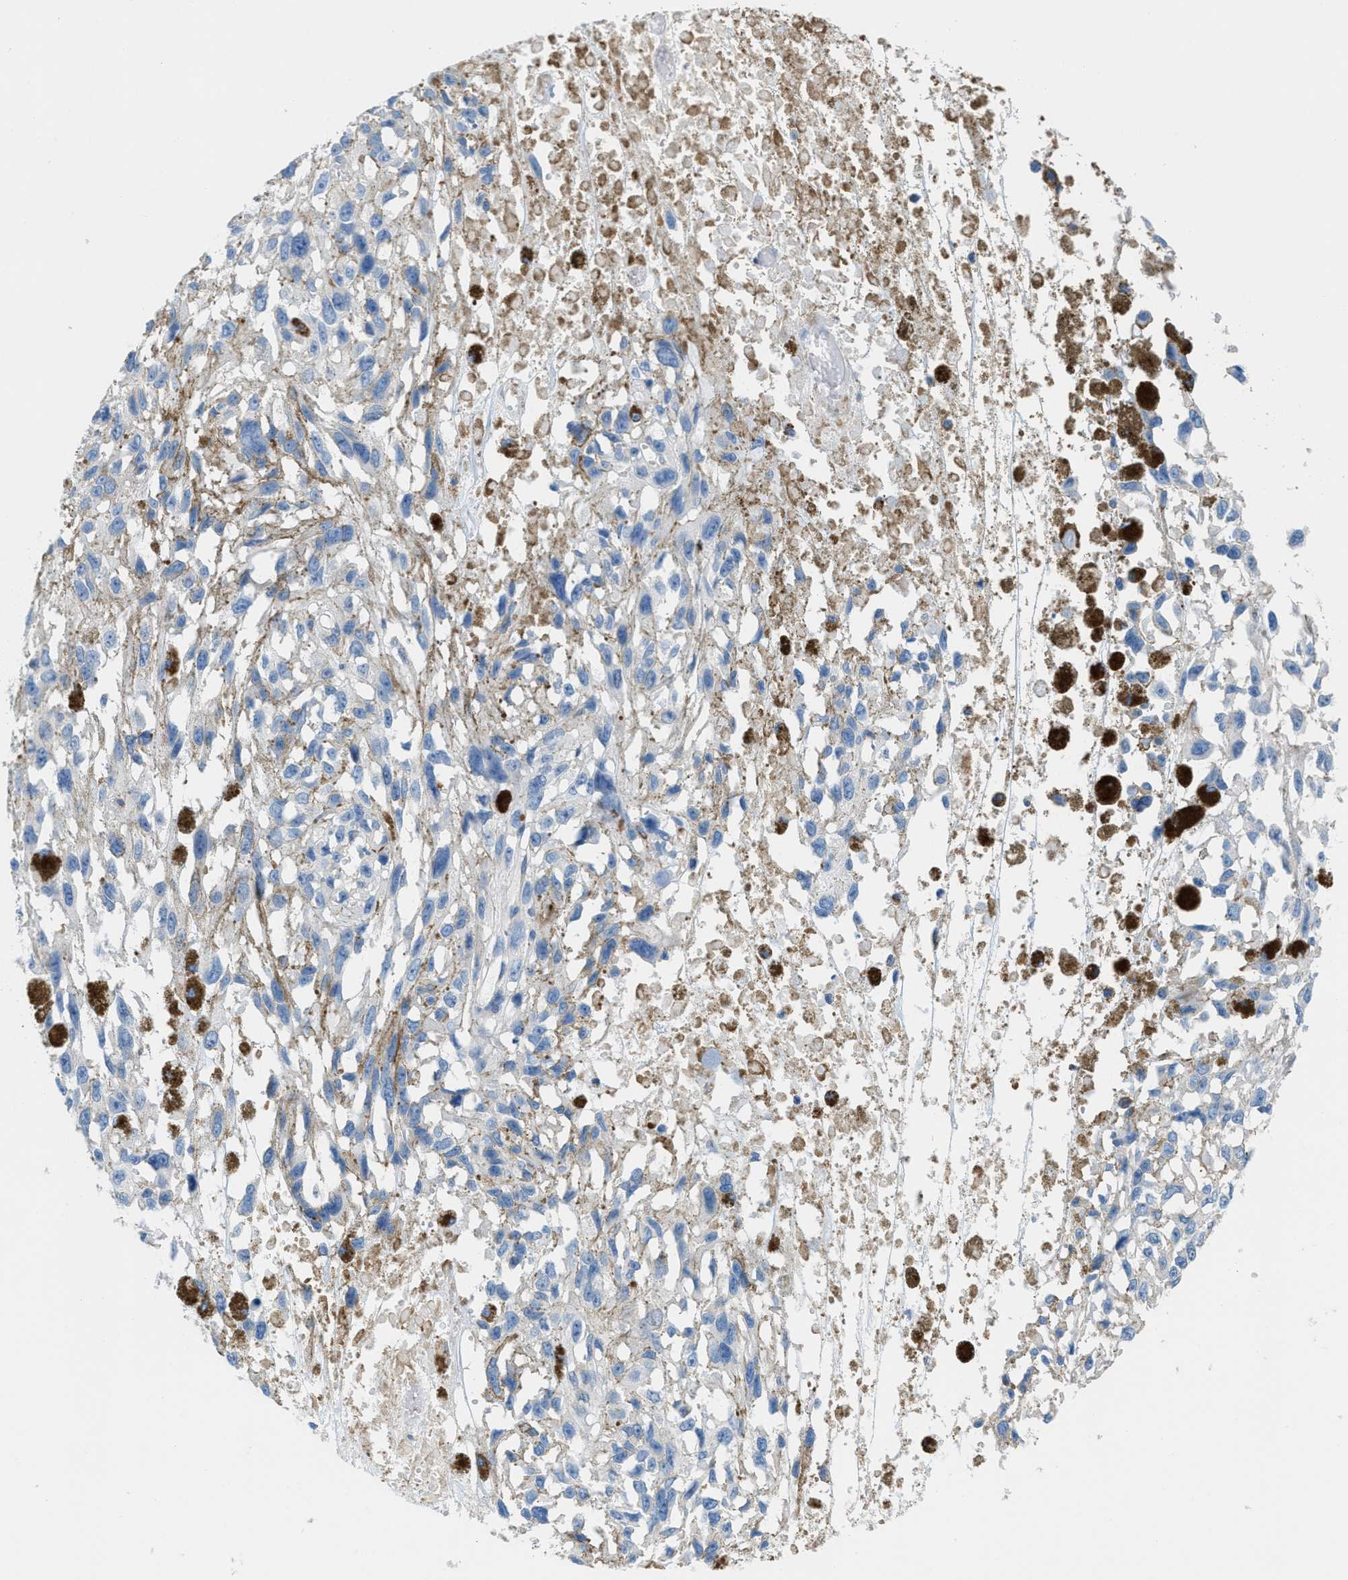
{"staining": {"intensity": "negative", "quantity": "none", "location": "none"}, "tissue": "melanoma", "cell_type": "Tumor cells", "image_type": "cancer", "snomed": [{"axis": "morphology", "description": "Malignant melanoma, Metastatic site"}, {"axis": "topography", "description": "Lymph node"}], "caption": "This micrograph is of melanoma stained with immunohistochemistry (IHC) to label a protein in brown with the nuclei are counter-stained blue. There is no expression in tumor cells.", "gene": "MAPRE2", "patient": {"sex": "male", "age": 59}}